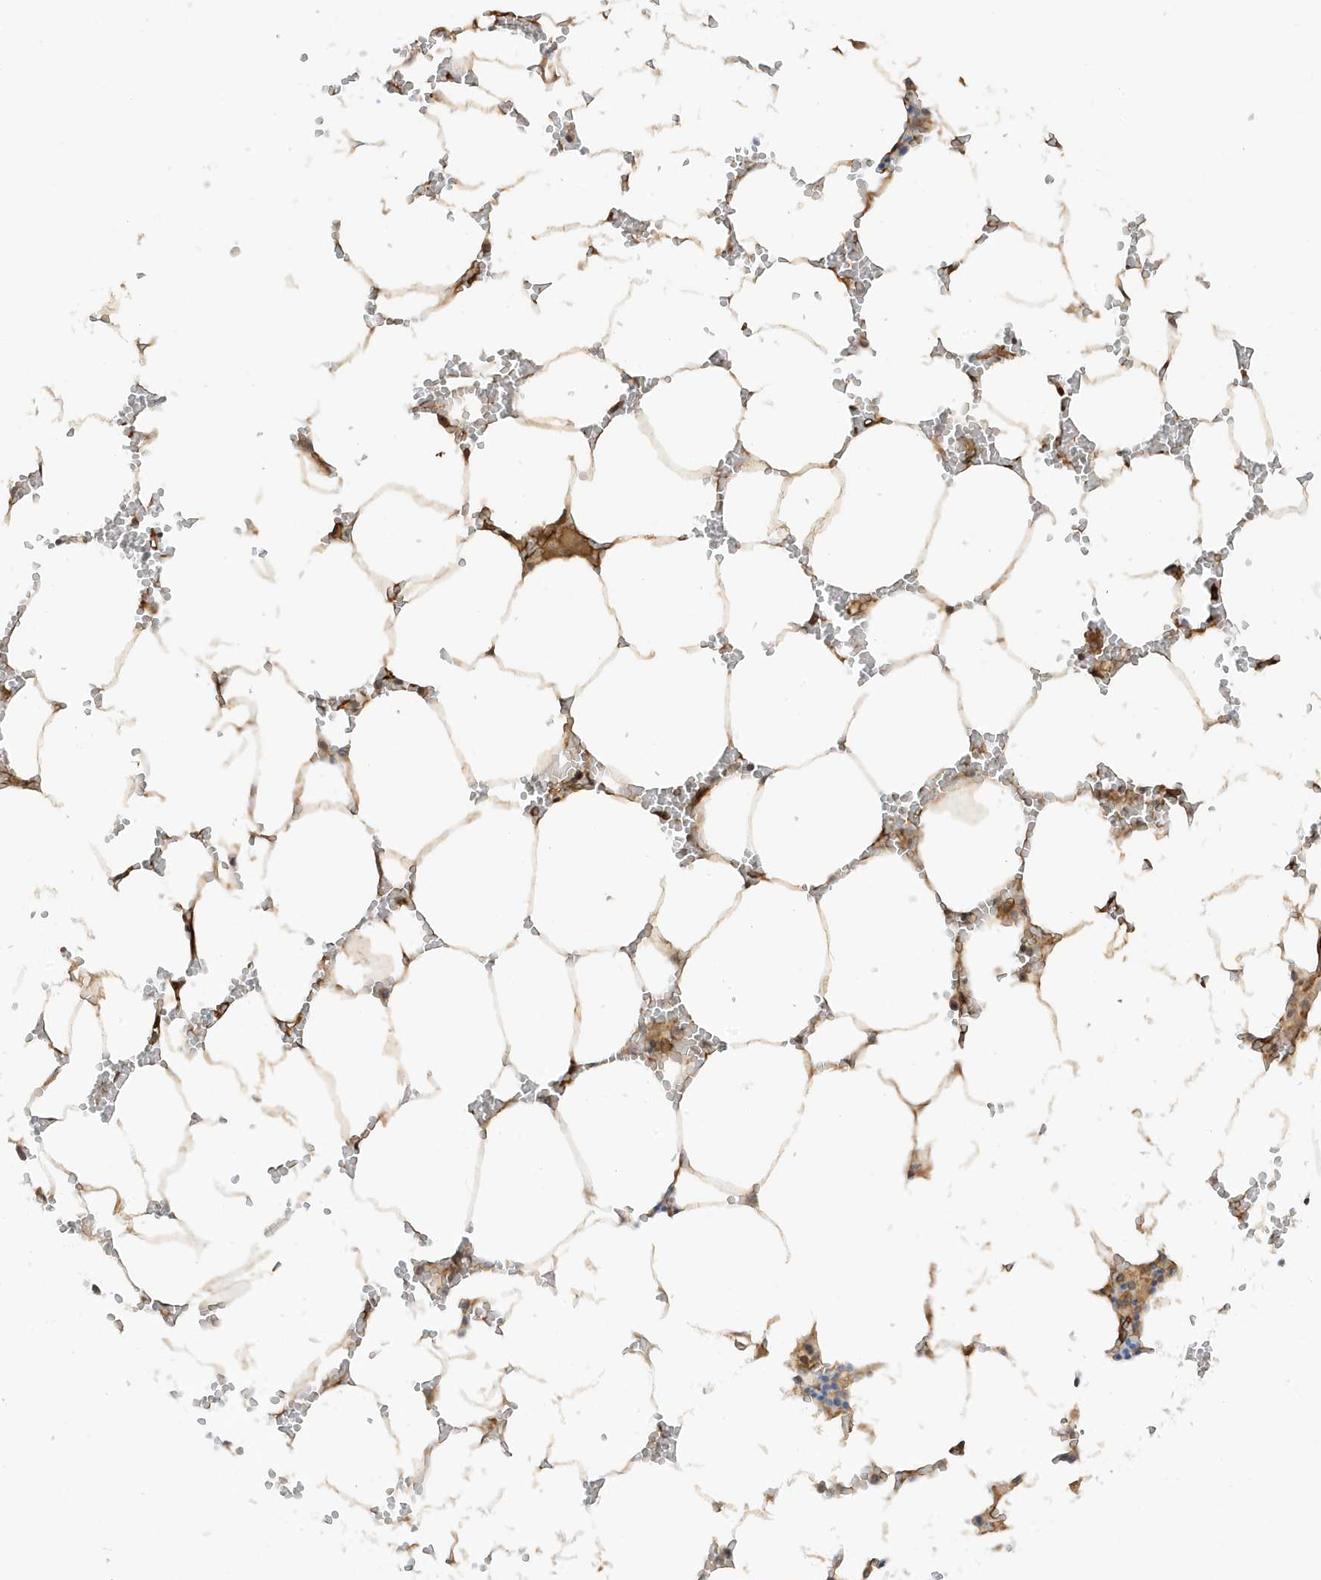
{"staining": {"intensity": "moderate", "quantity": "25%-75%", "location": "cytoplasmic/membranous"}, "tissue": "bone marrow", "cell_type": "Hematopoietic cells", "image_type": "normal", "snomed": [{"axis": "morphology", "description": "Normal tissue, NOS"}, {"axis": "topography", "description": "Bone marrow"}], "caption": "High-magnification brightfield microscopy of benign bone marrow stained with DAB (brown) and counterstained with hematoxylin (blue). hematopoietic cells exhibit moderate cytoplasmic/membranous staining is identified in about25%-75% of cells.", "gene": "CDC42EP3", "patient": {"sex": "male", "age": 70}}